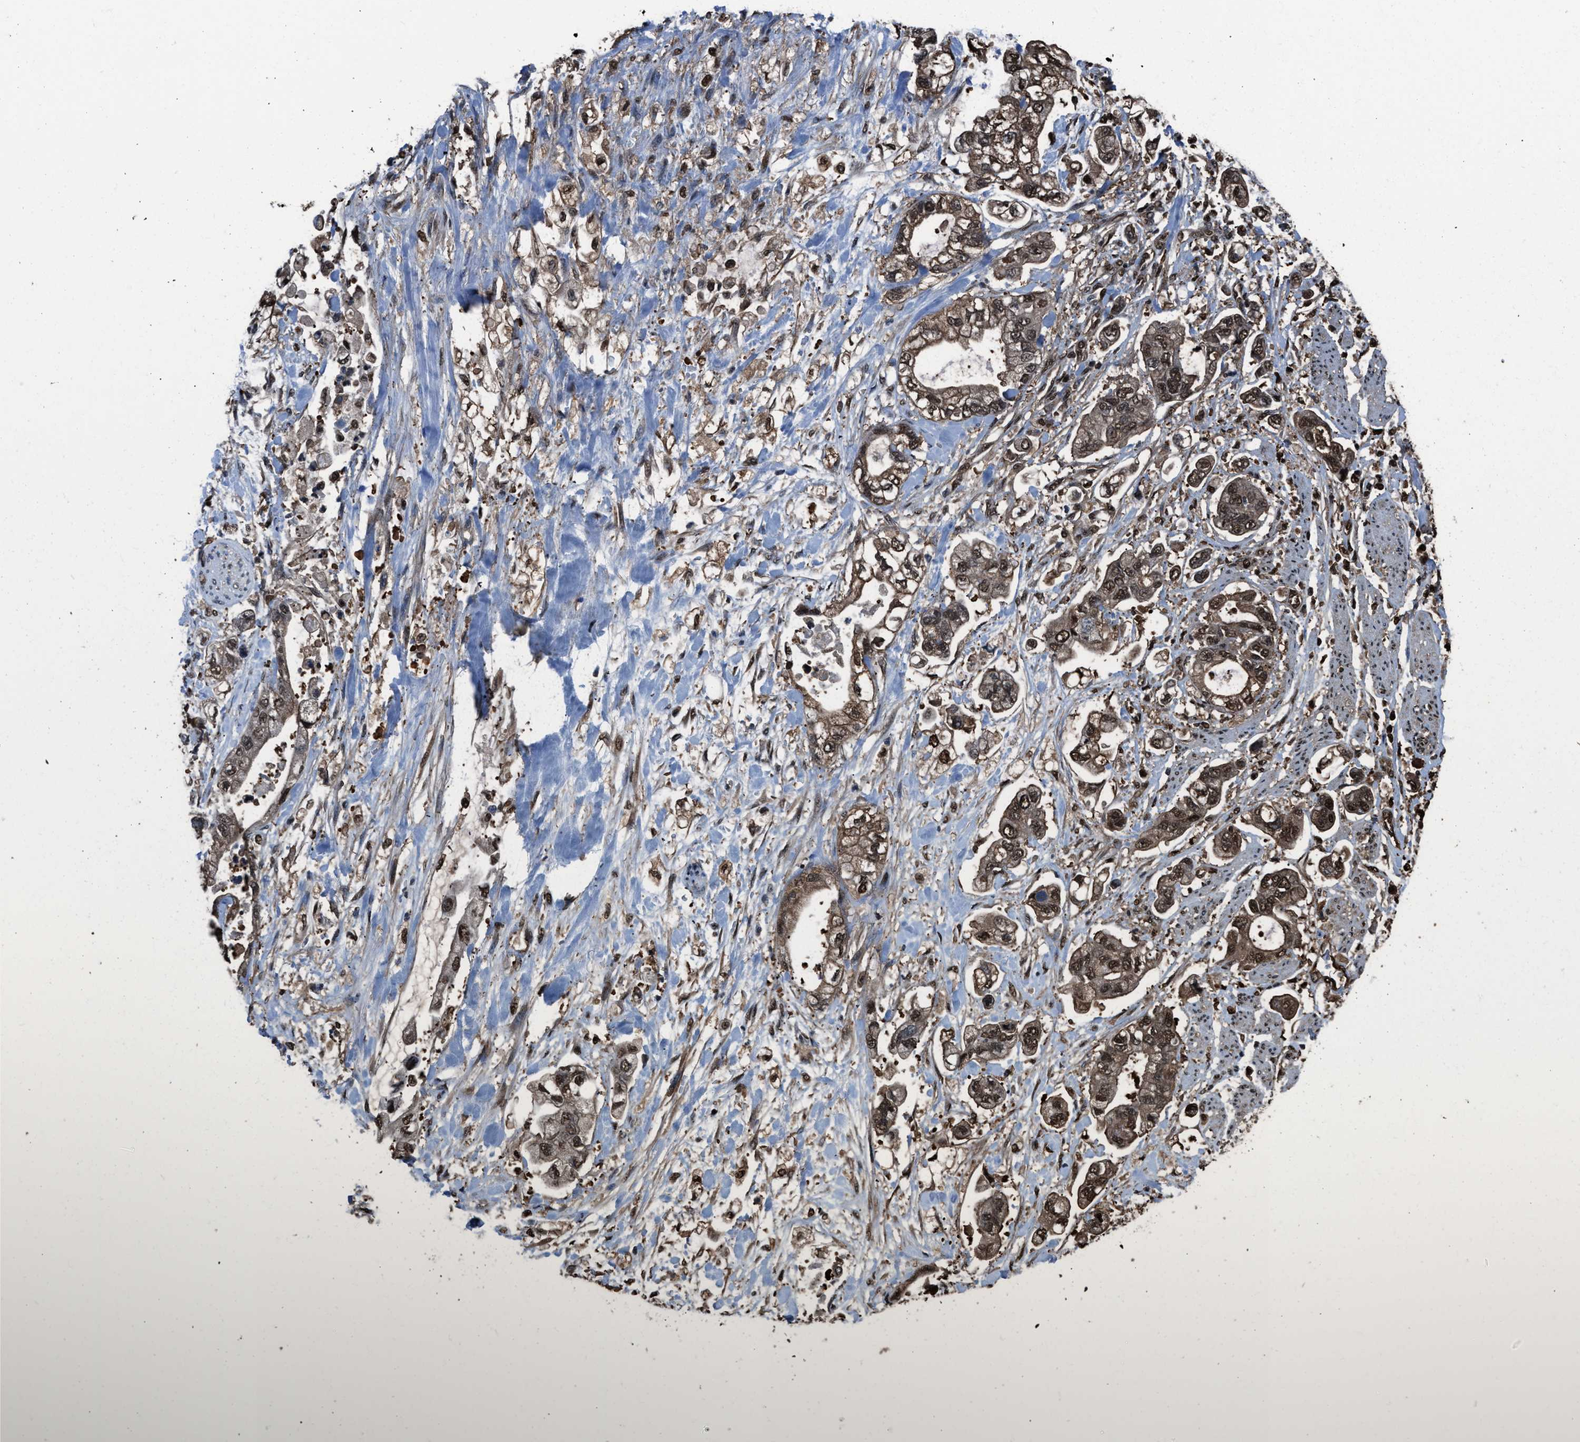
{"staining": {"intensity": "moderate", "quantity": ">75%", "location": "cytoplasmic/membranous,nuclear"}, "tissue": "stomach cancer", "cell_type": "Tumor cells", "image_type": "cancer", "snomed": [{"axis": "morphology", "description": "Normal tissue, NOS"}, {"axis": "morphology", "description": "Adenocarcinoma, NOS"}, {"axis": "topography", "description": "Stomach"}], "caption": "Immunohistochemistry (IHC) photomicrograph of human stomach cancer stained for a protein (brown), which shows medium levels of moderate cytoplasmic/membranous and nuclear expression in about >75% of tumor cells.", "gene": "FNTA", "patient": {"sex": "male", "age": 62}}